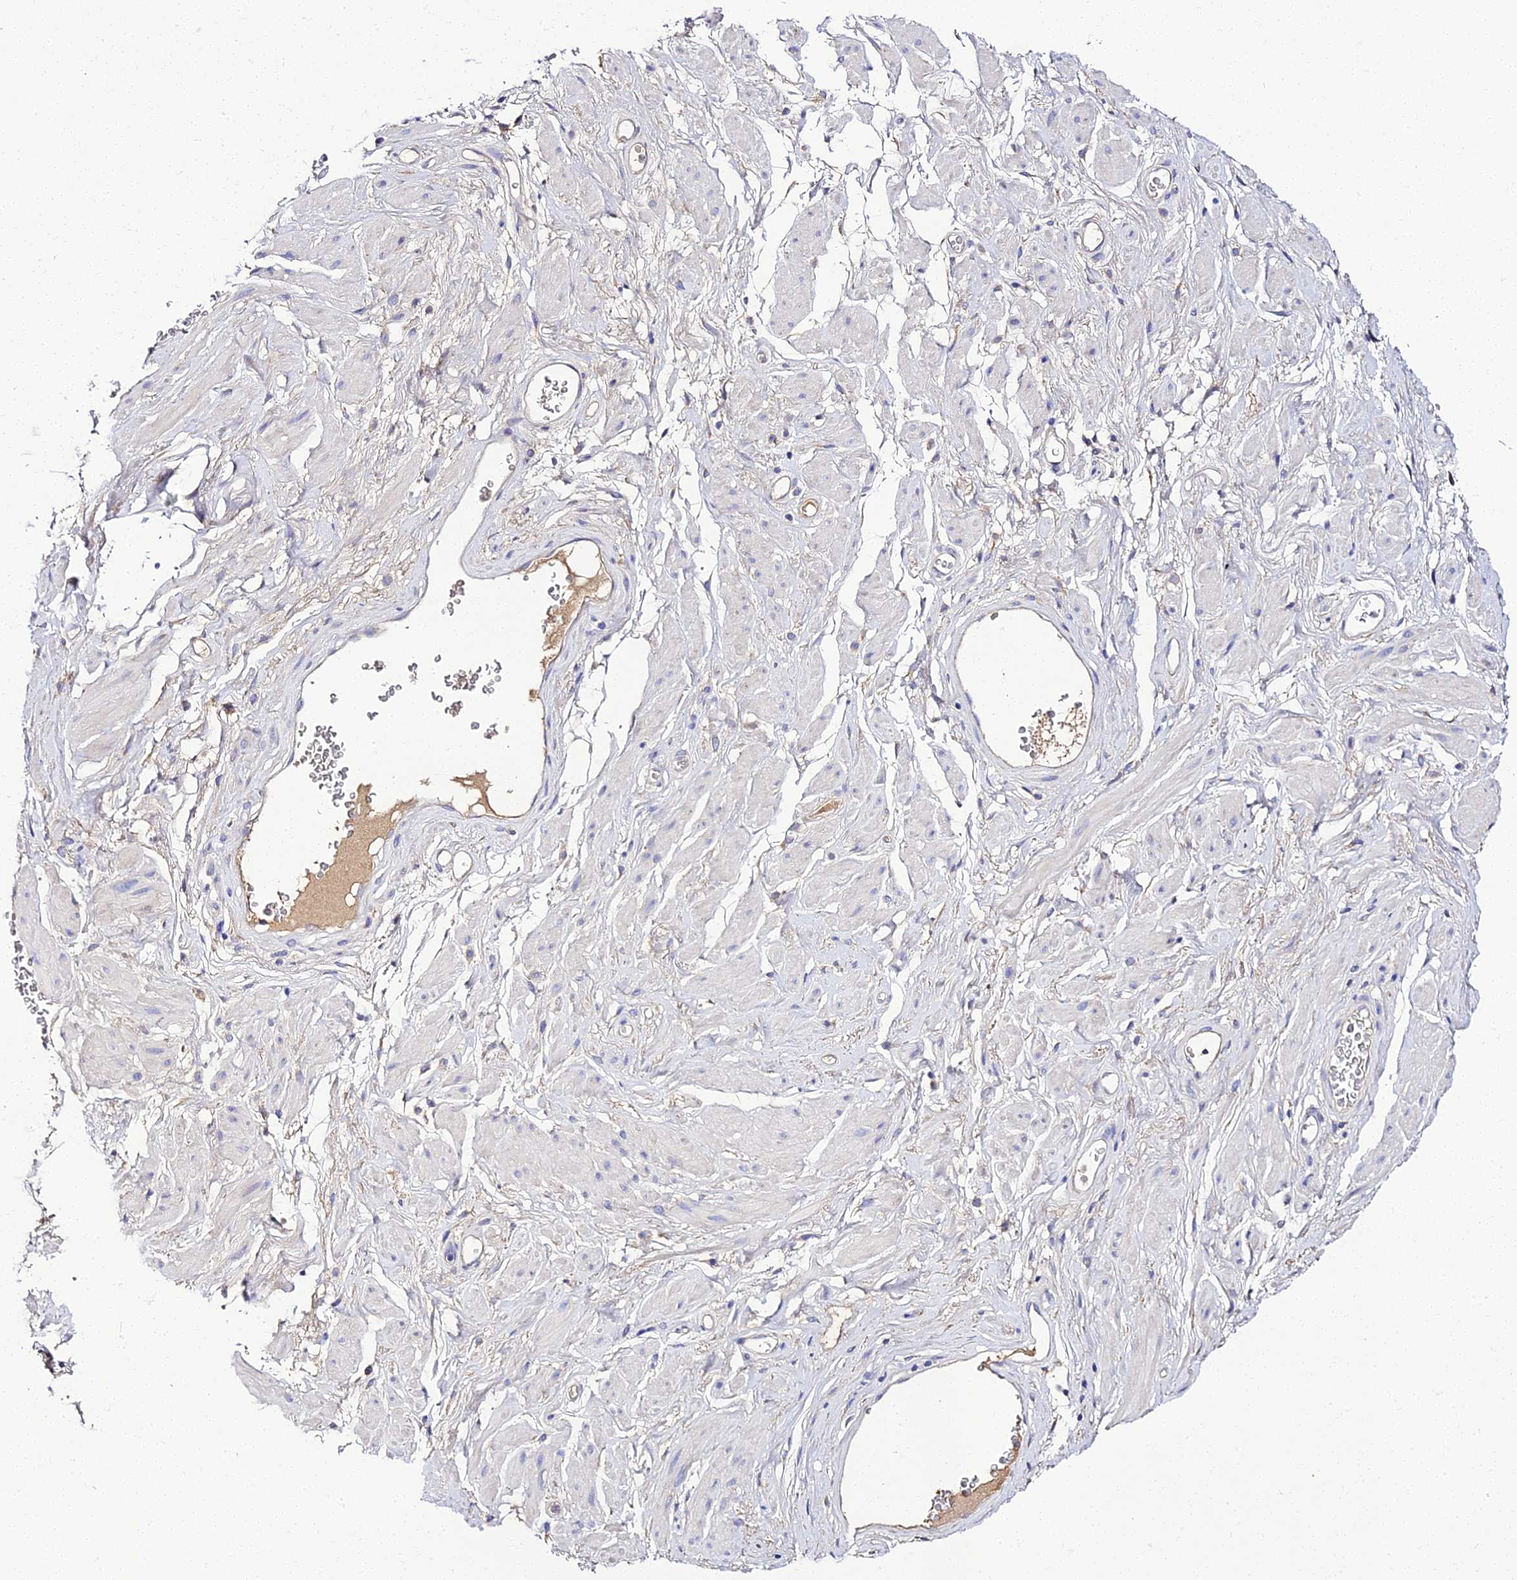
{"staining": {"intensity": "negative", "quantity": "none", "location": "none"}, "tissue": "adipose tissue", "cell_type": "Adipocytes", "image_type": "normal", "snomed": [{"axis": "morphology", "description": "Normal tissue, NOS"}, {"axis": "morphology", "description": "Adenocarcinoma, NOS"}, {"axis": "topography", "description": "Rectum"}, {"axis": "topography", "description": "Vagina"}, {"axis": "topography", "description": "Peripheral nerve tissue"}], "caption": "Benign adipose tissue was stained to show a protein in brown. There is no significant expression in adipocytes.", "gene": "SCX", "patient": {"sex": "female", "age": 71}}